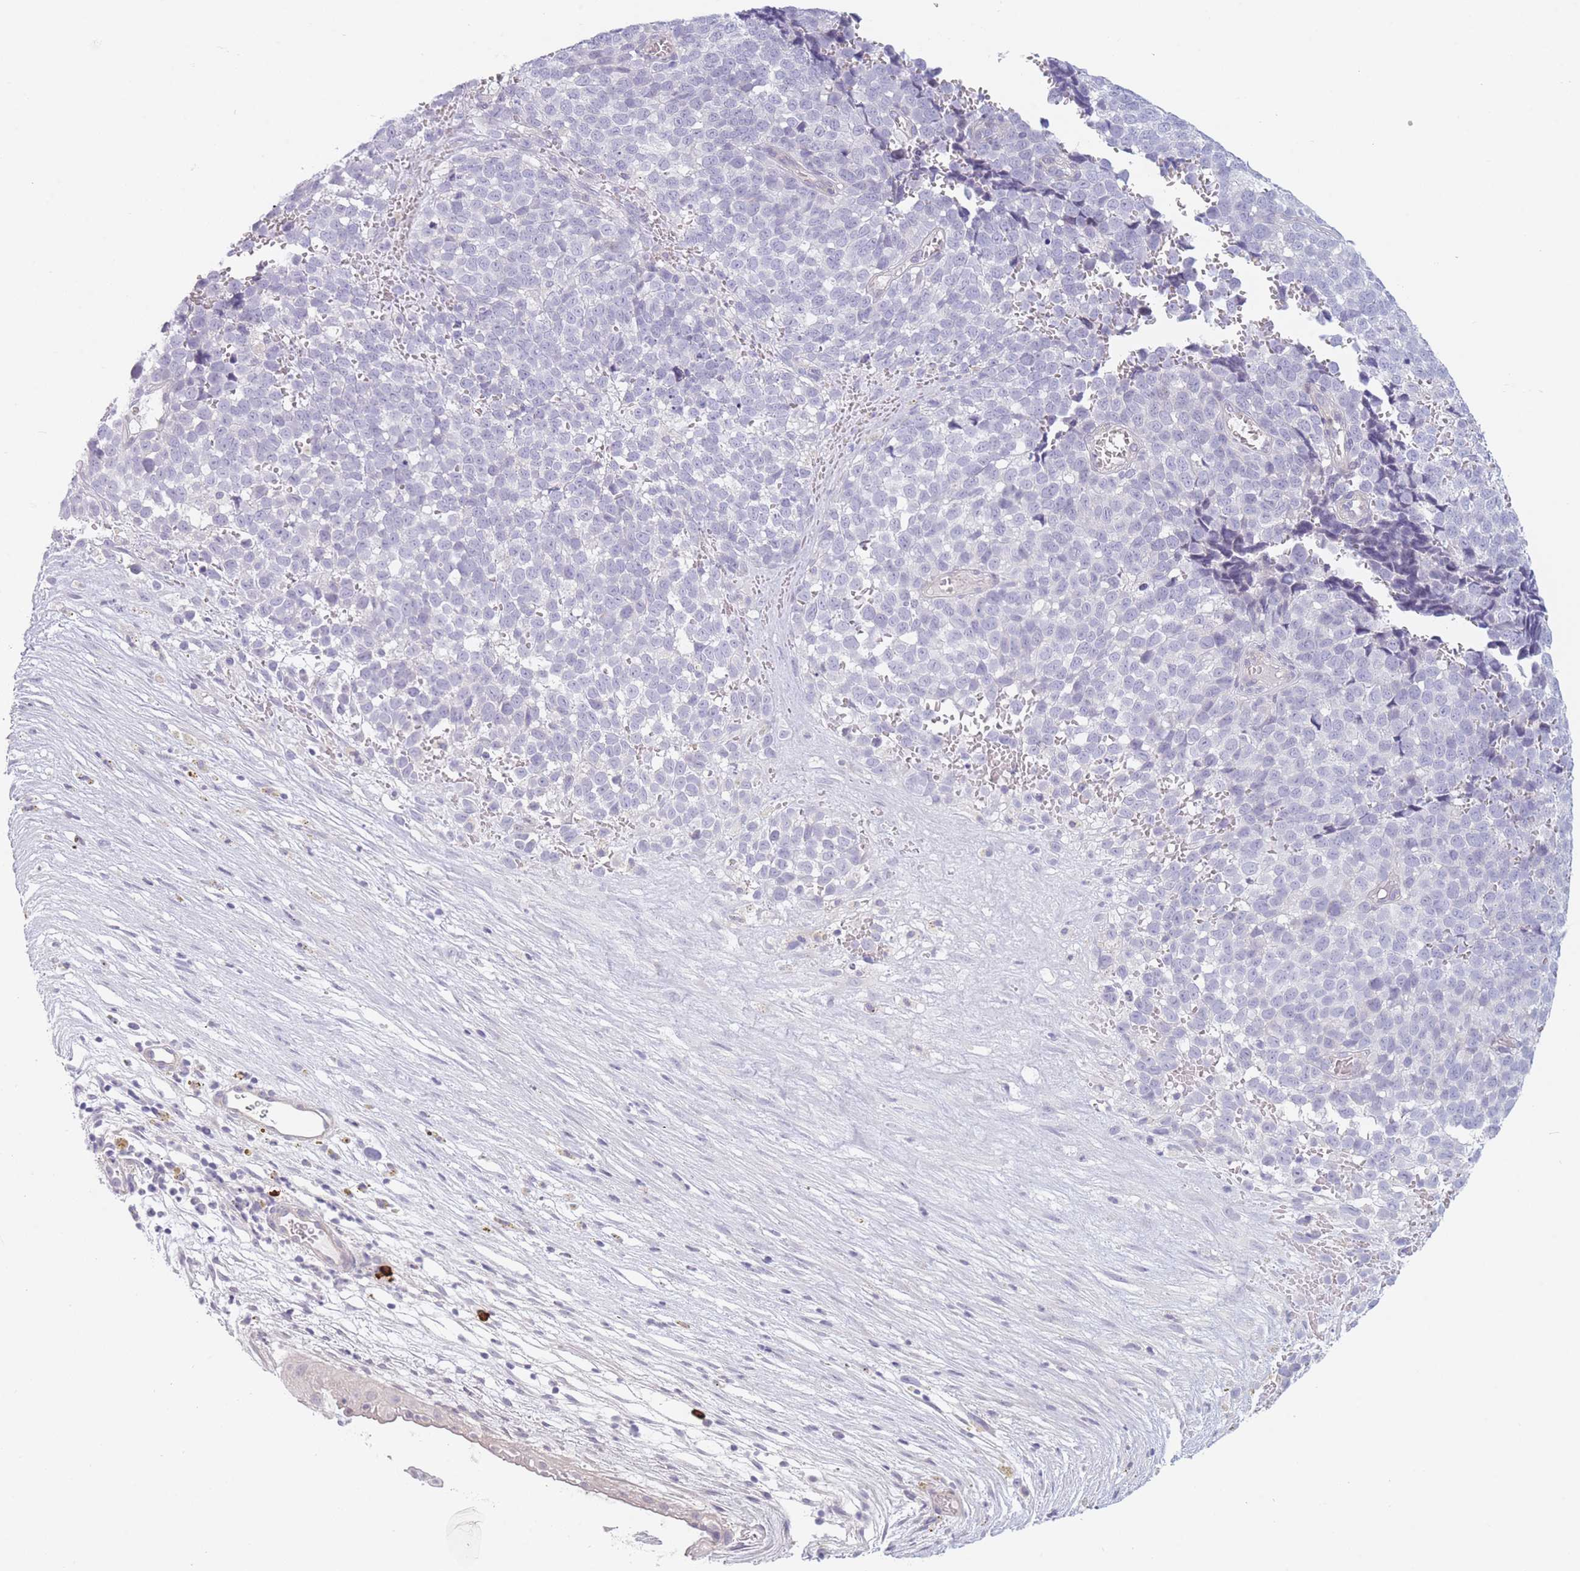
{"staining": {"intensity": "negative", "quantity": "none", "location": "none"}, "tissue": "melanoma", "cell_type": "Tumor cells", "image_type": "cancer", "snomed": [{"axis": "morphology", "description": "Malignant melanoma, NOS"}, {"axis": "topography", "description": "Nose, NOS"}], "caption": "Immunohistochemistry micrograph of human malignant melanoma stained for a protein (brown), which reveals no expression in tumor cells.", "gene": "PLEKHG2", "patient": {"sex": "female", "age": 48}}